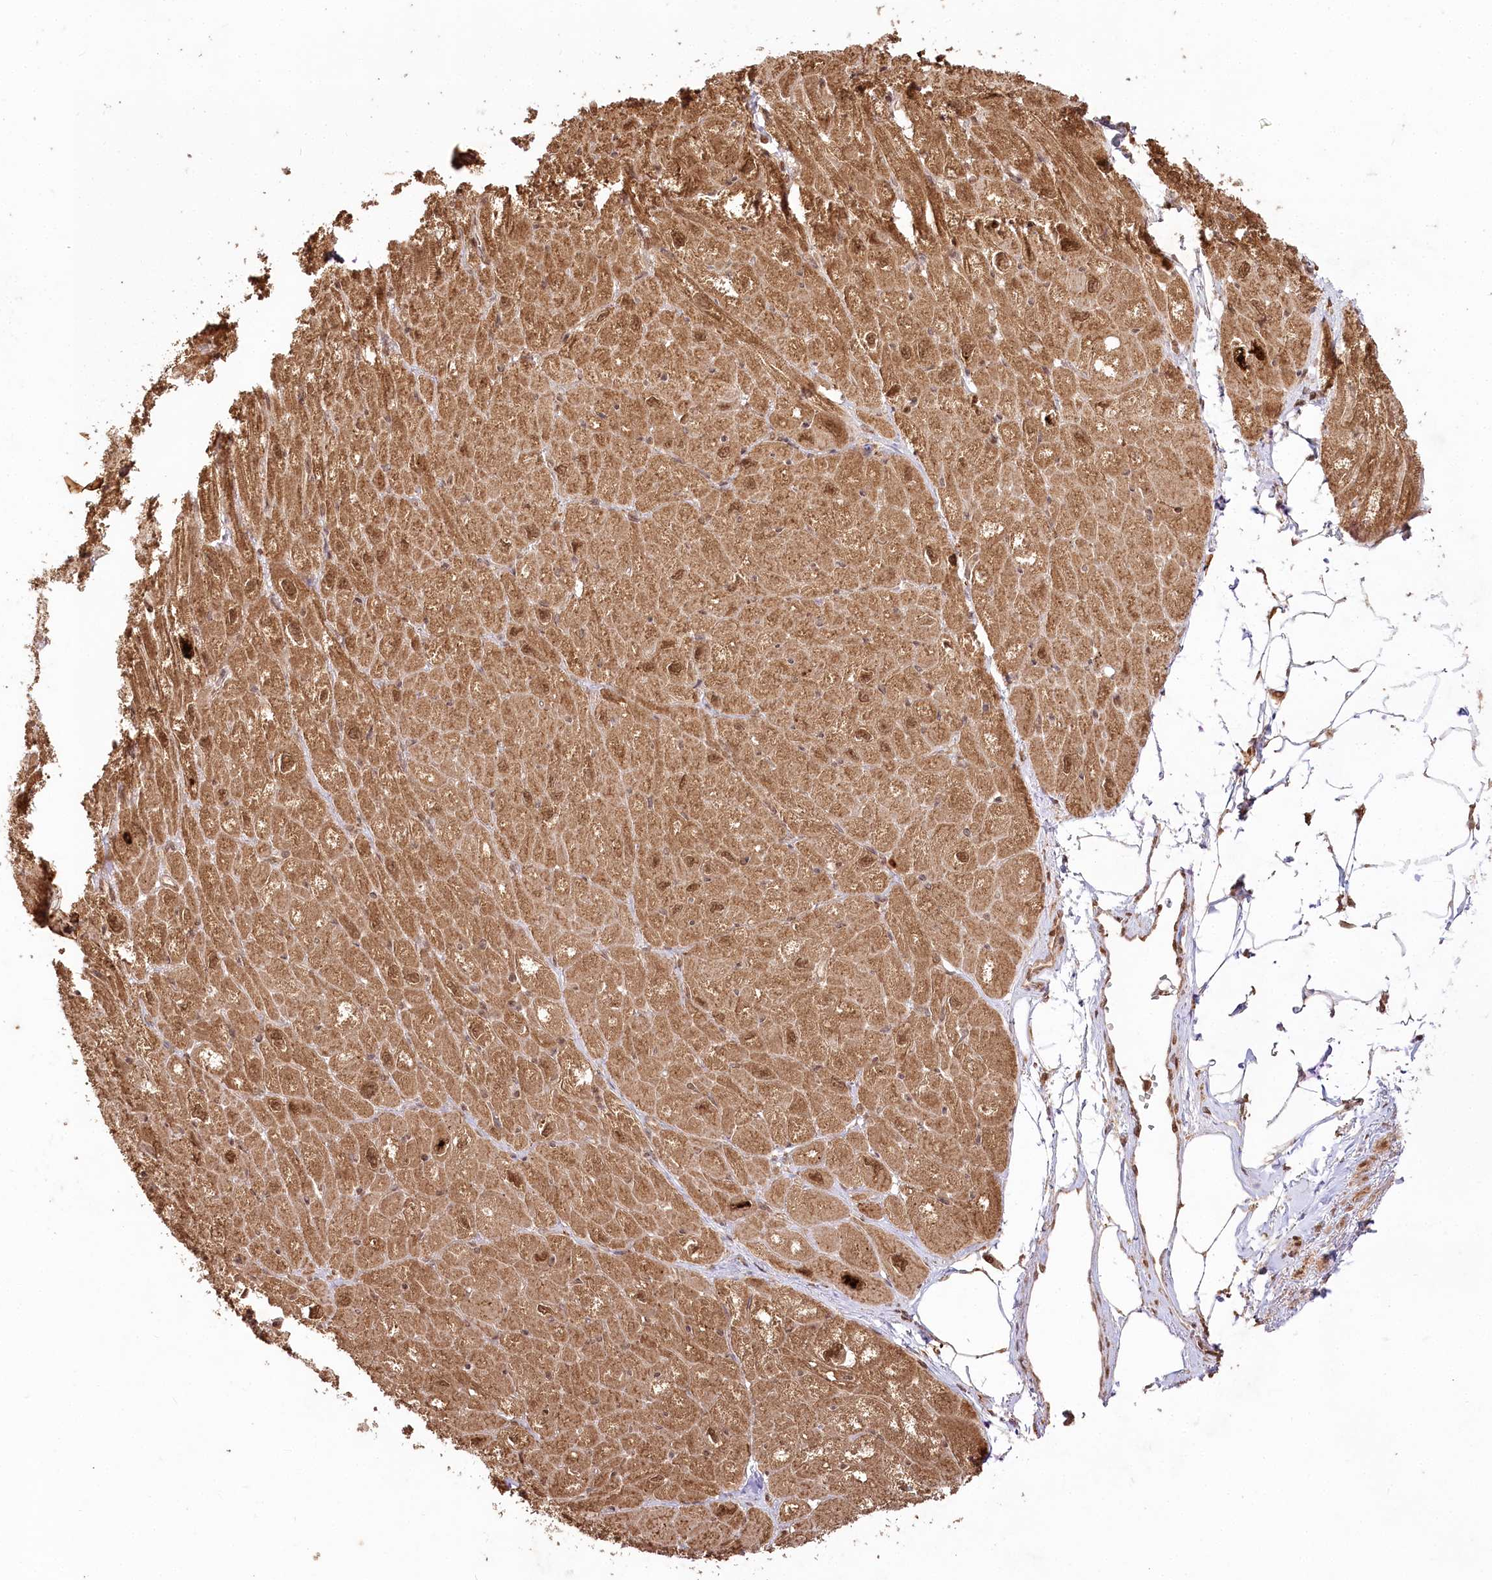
{"staining": {"intensity": "strong", "quantity": ">75%", "location": "cytoplasmic/membranous,nuclear"}, "tissue": "heart muscle", "cell_type": "Cardiomyocytes", "image_type": "normal", "snomed": [{"axis": "morphology", "description": "Normal tissue, NOS"}, {"axis": "topography", "description": "Heart"}], "caption": "Normal heart muscle demonstrates strong cytoplasmic/membranous,nuclear positivity in about >75% of cardiomyocytes.", "gene": "ULK2", "patient": {"sex": "male", "age": 50}}